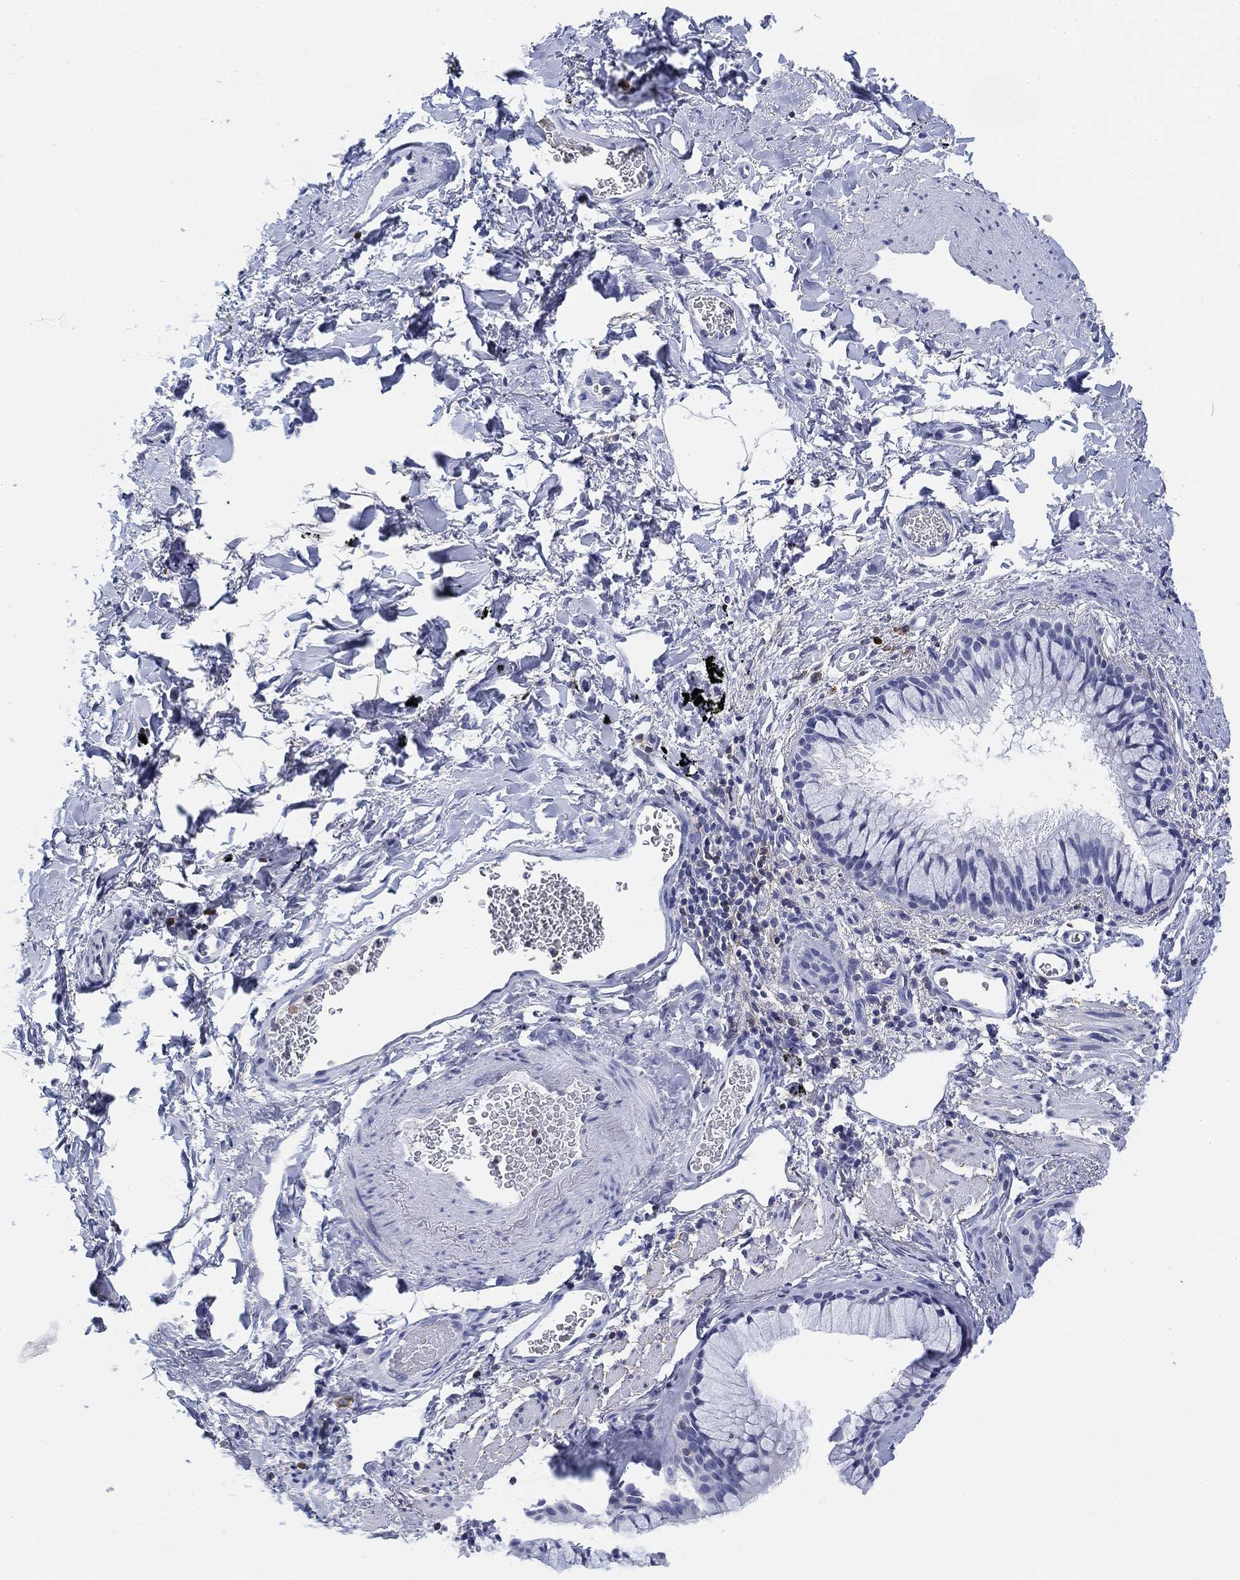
{"staining": {"intensity": "negative", "quantity": "none", "location": "none"}, "tissue": "adipose tissue", "cell_type": "Adipocytes", "image_type": "normal", "snomed": [{"axis": "morphology", "description": "Normal tissue, NOS"}, {"axis": "morphology", "description": "Adenocarcinoma, NOS"}, {"axis": "topography", "description": "Cartilage tissue"}, {"axis": "topography", "description": "Lung"}], "caption": "Immunohistochemical staining of normal human adipose tissue shows no significant expression in adipocytes.", "gene": "FYB1", "patient": {"sex": "male", "age": 59}}